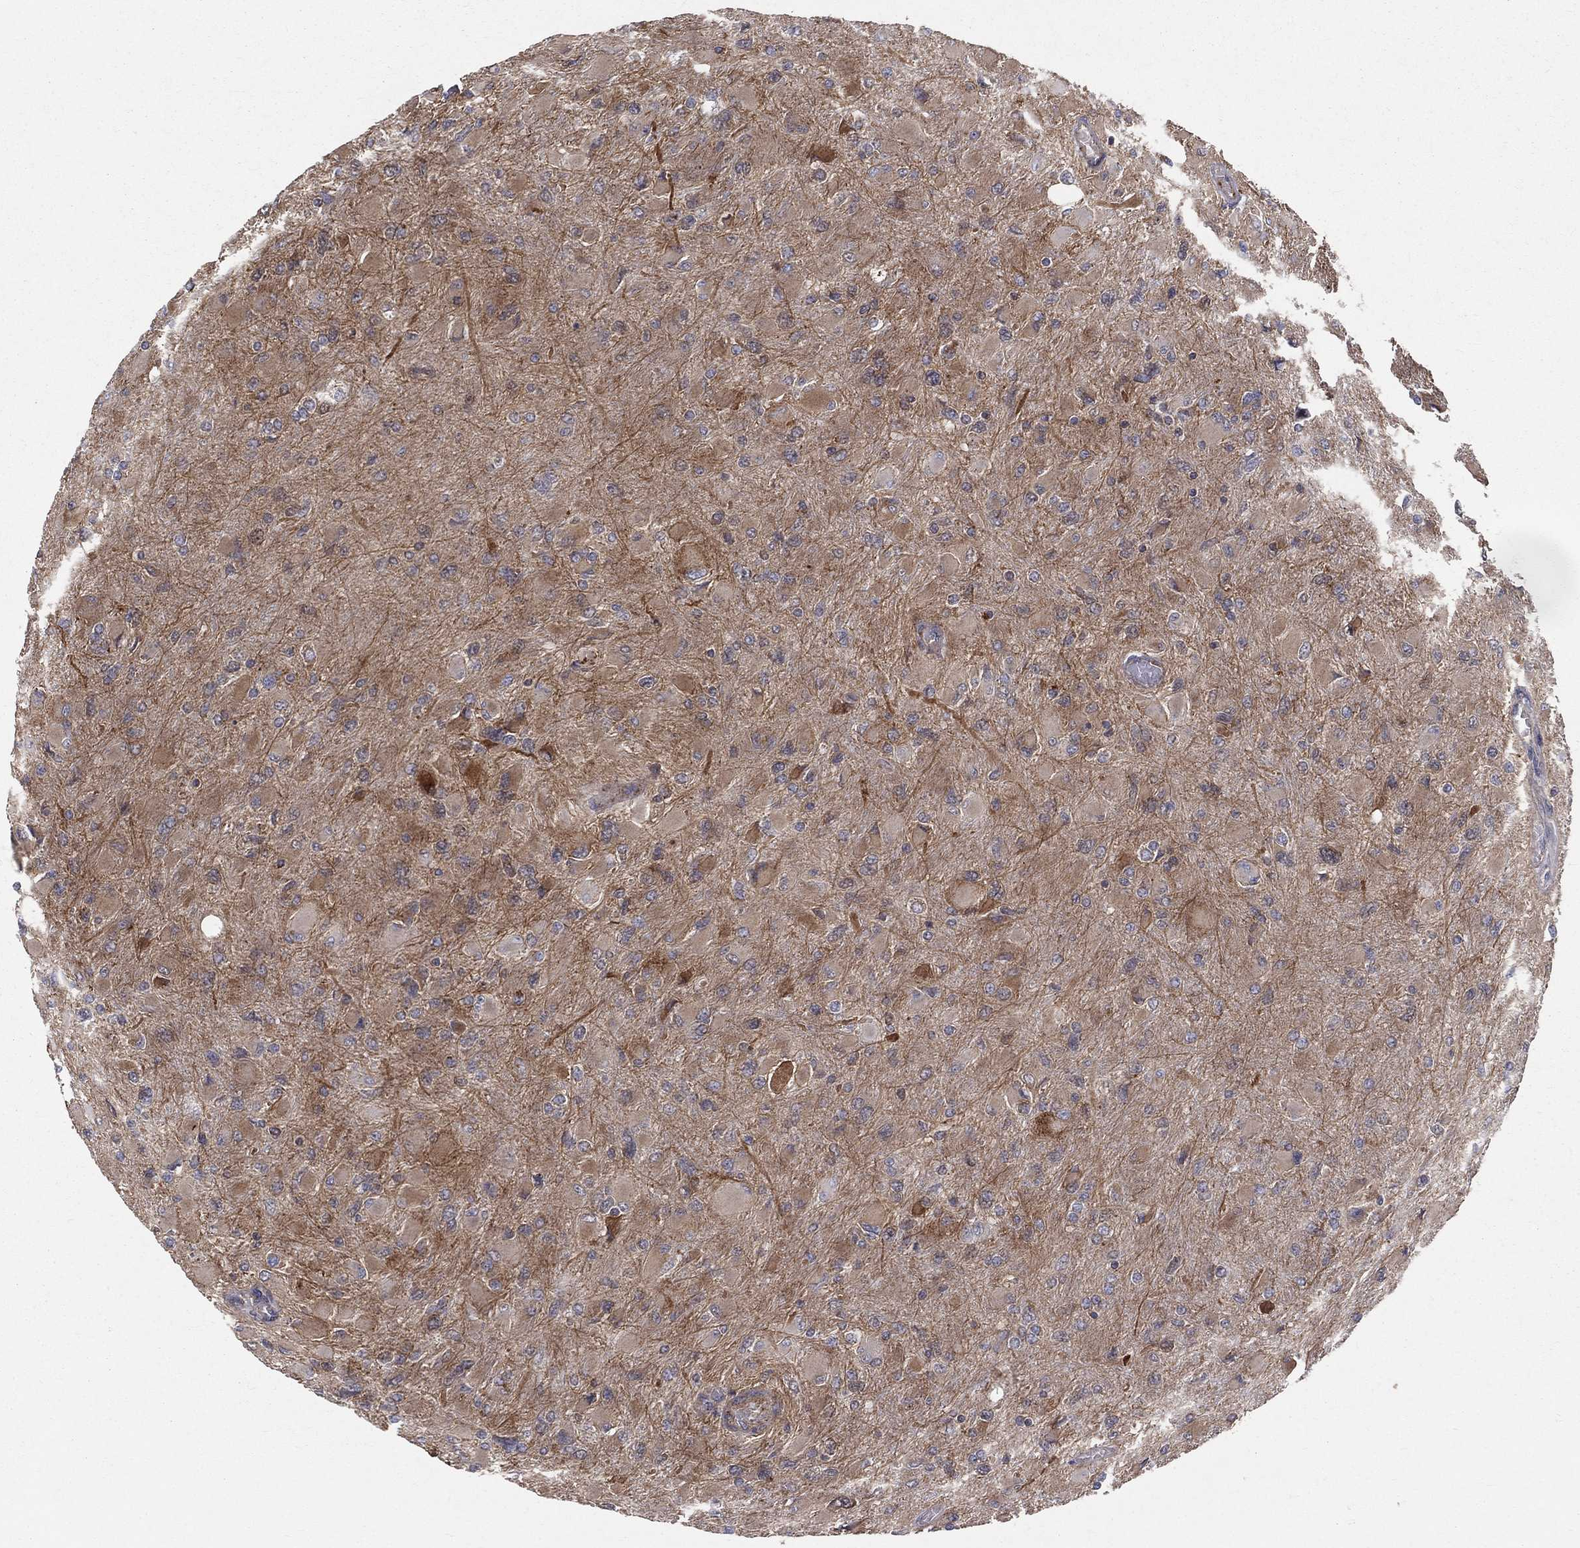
{"staining": {"intensity": "moderate", "quantity": ">75%", "location": "cytoplasmic/membranous"}, "tissue": "glioma", "cell_type": "Tumor cells", "image_type": "cancer", "snomed": [{"axis": "morphology", "description": "Glioma, malignant, High grade"}, {"axis": "topography", "description": "Cerebral cortex"}], "caption": "Protein expression analysis of human glioma reveals moderate cytoplasmic/membranous positivity in about >75% of tumor cells. Using DAB (3,3'-diaminobenzidine) (brown) and hematoxylin (blue) stains, captured at high magnification using brightfield microscopy.", "gene": "MIX23", "patient": {"sex": "female", "age": 36}}